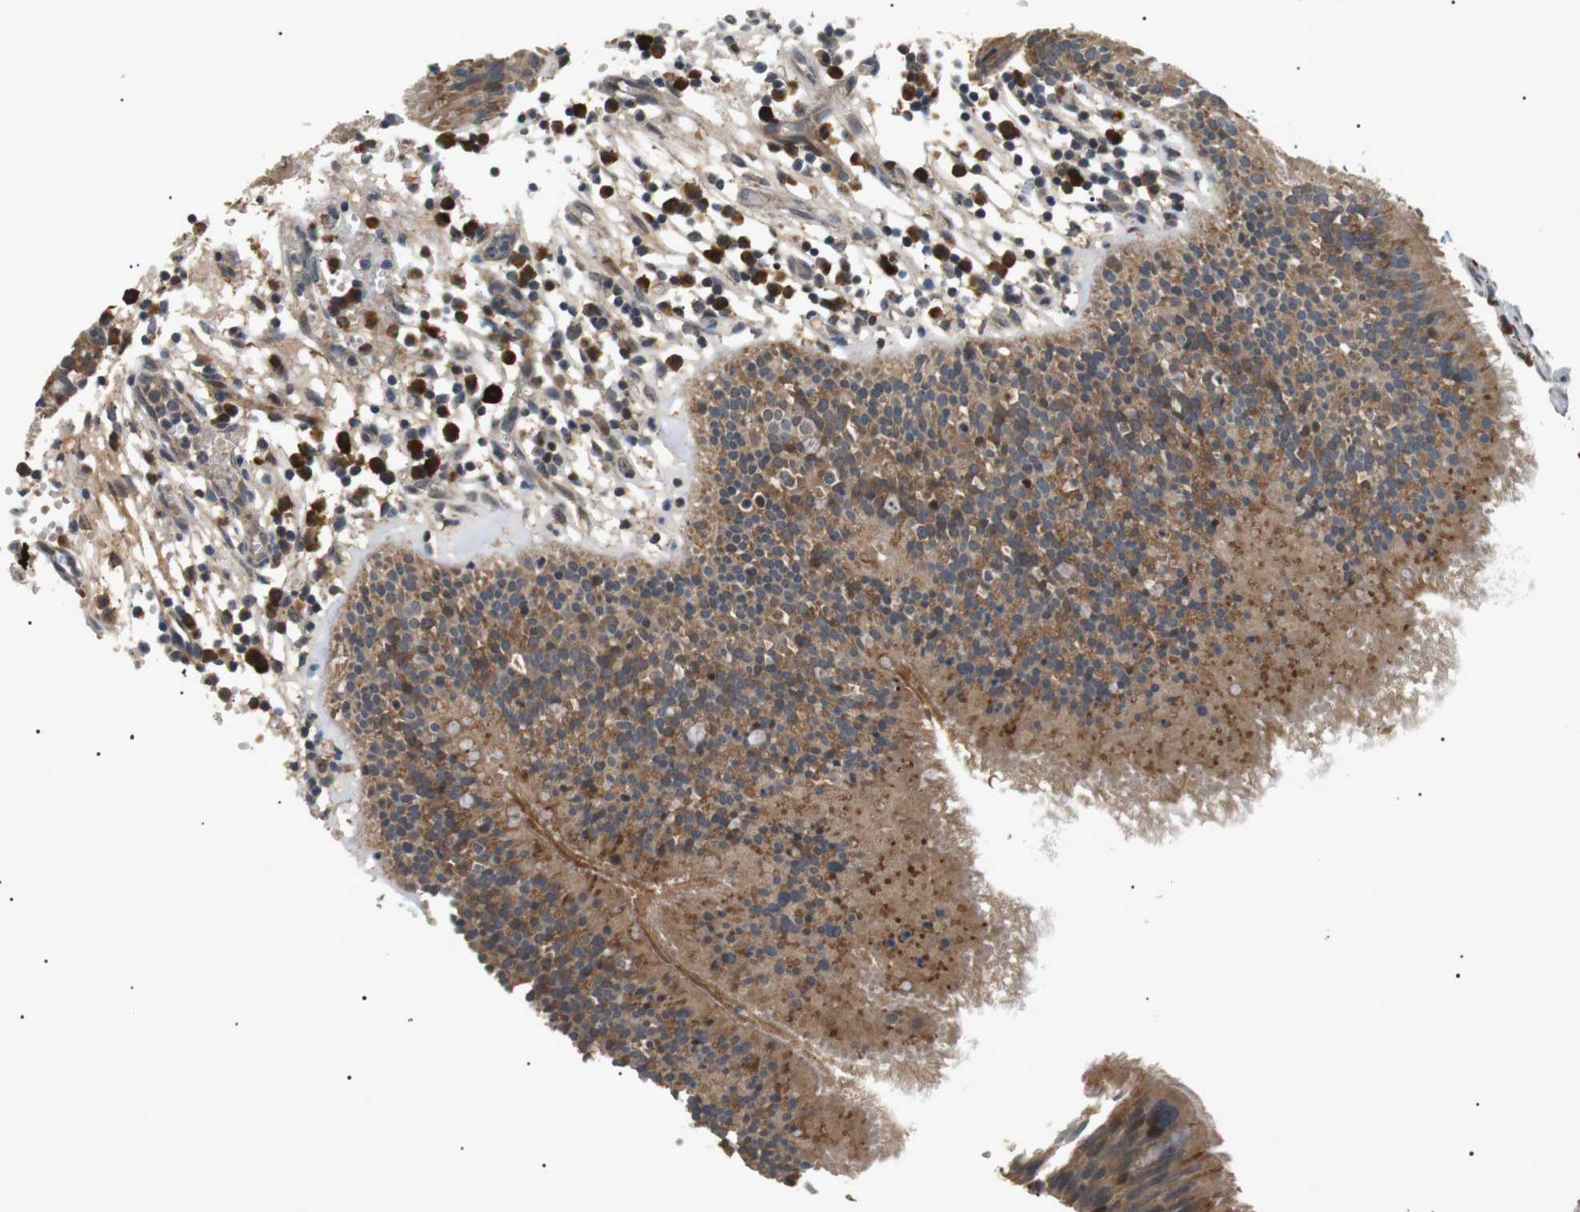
{"staining": {"intensity": "moderate", "quantity": ">75%", "location": "cytoplasmic/membranous,nuclear"}, "tissue": "carcinoid", "cell_type": "Tumor cells", "image_type": "cancer", "snomed": [{"axis": "morphology", "description": "Carcinoid, malignant, NOS"}, {"axis": "topography", "description": "Lung"}], "caption": "Protein expression analysis of human carcinoid reveals moderate cytoplasmic/membranous and nuclear staining in approximately >75% of tumor cells.", "gene": "HSPA13", "patient": {"sex": "male", "age": 30}}